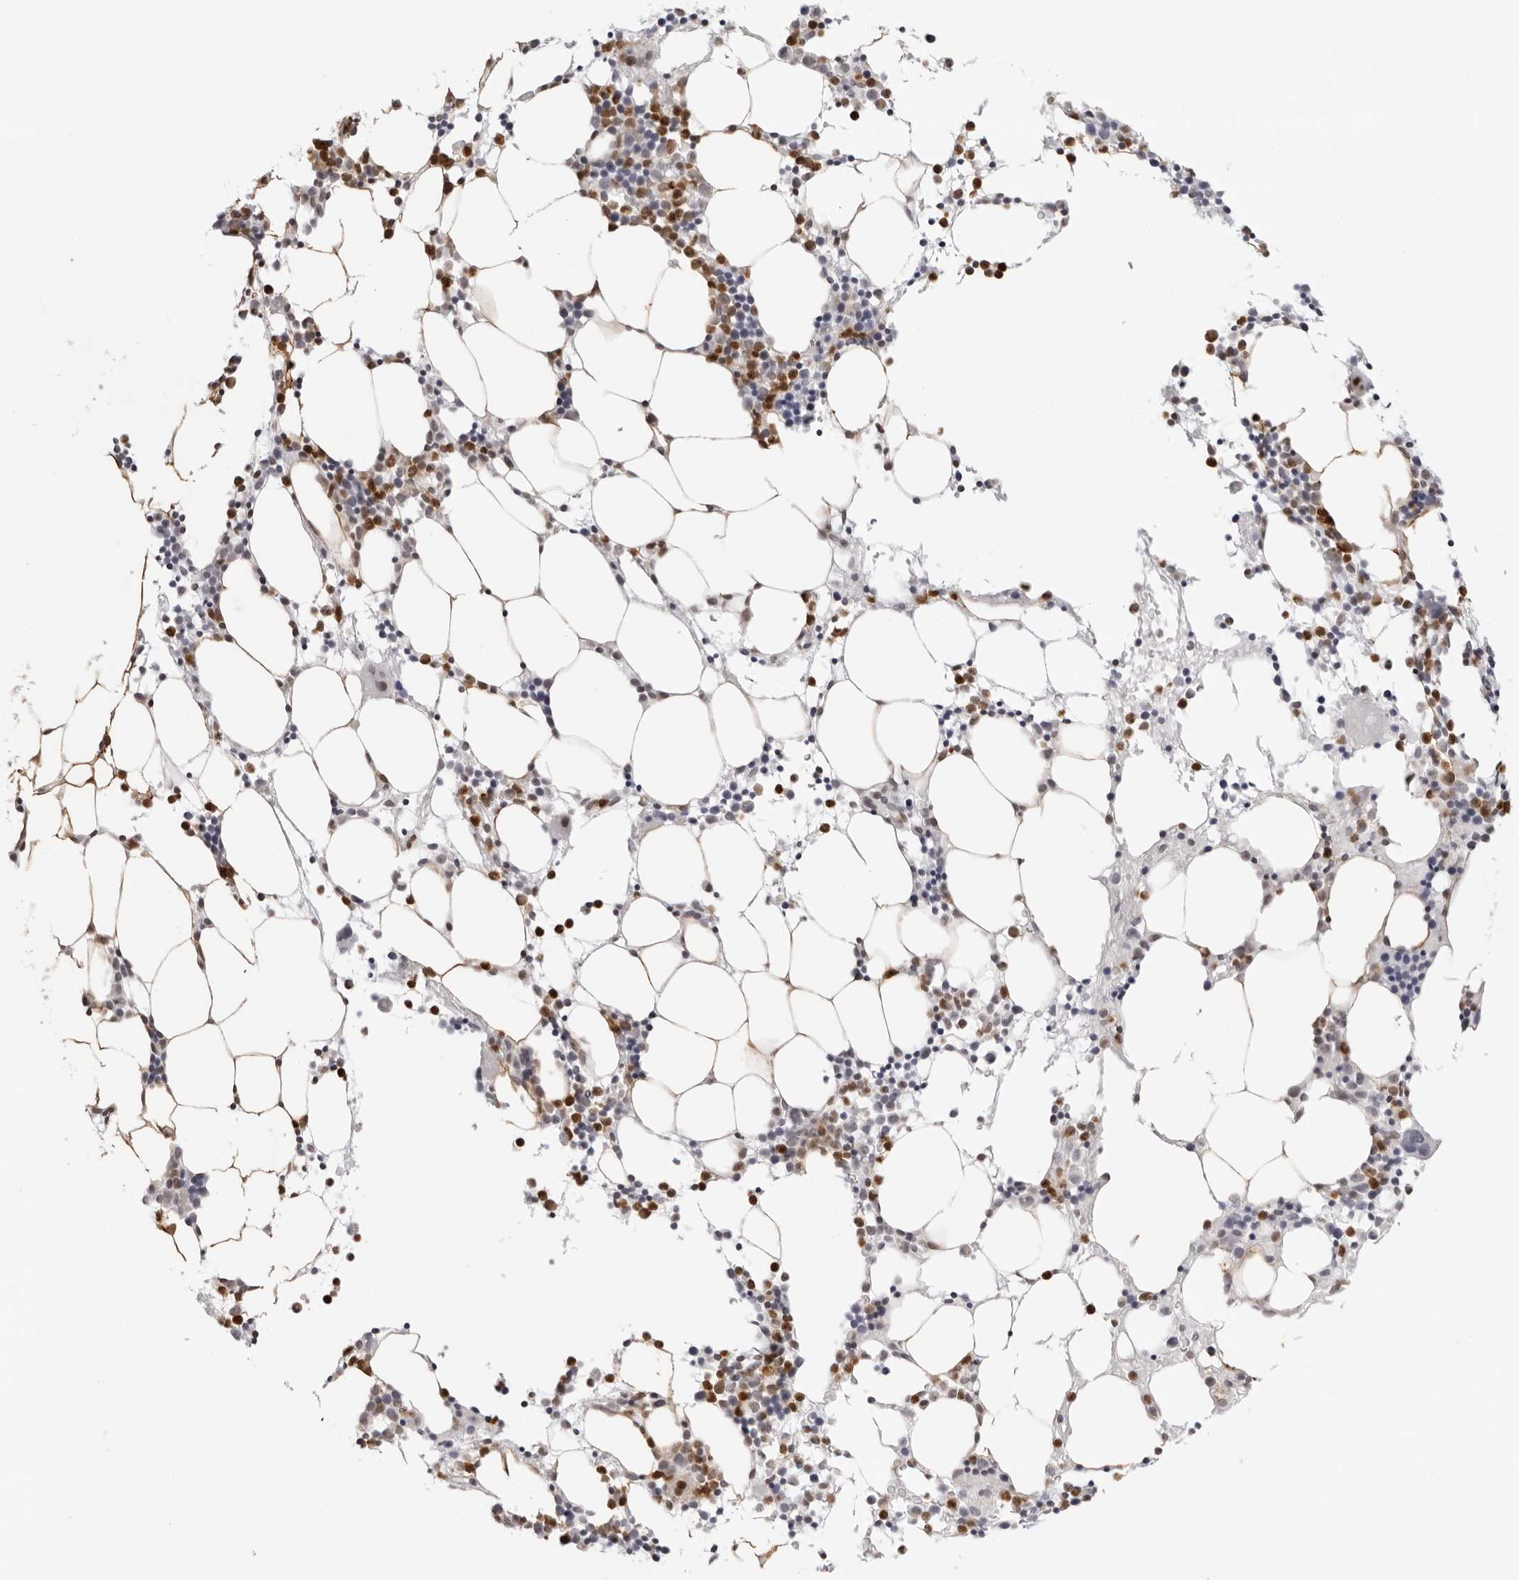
{"staining": {"intensity": "moderate", "quantity": "25%-75%", "location": "nuclear"}, "tissue": "bone marrow", "cell_type": "Hematopoietic cells", "image_type": "normal", "snomed": [{"axis": "morphology", "description": "Normal tissue, NOS"}, {"axis": "morphology", "description": "Inflammation, NOS"}, {"axis": "topography", "description": "Bone marrow"}], "caption": "This is a photomicrograph of immunohistochemistry staining of benign bone marrow, which shows moderate positivity in the nuclear of hematopoietic cells.", "gene": "RNF146", "patient": {"sex": "male", "age": 31}}